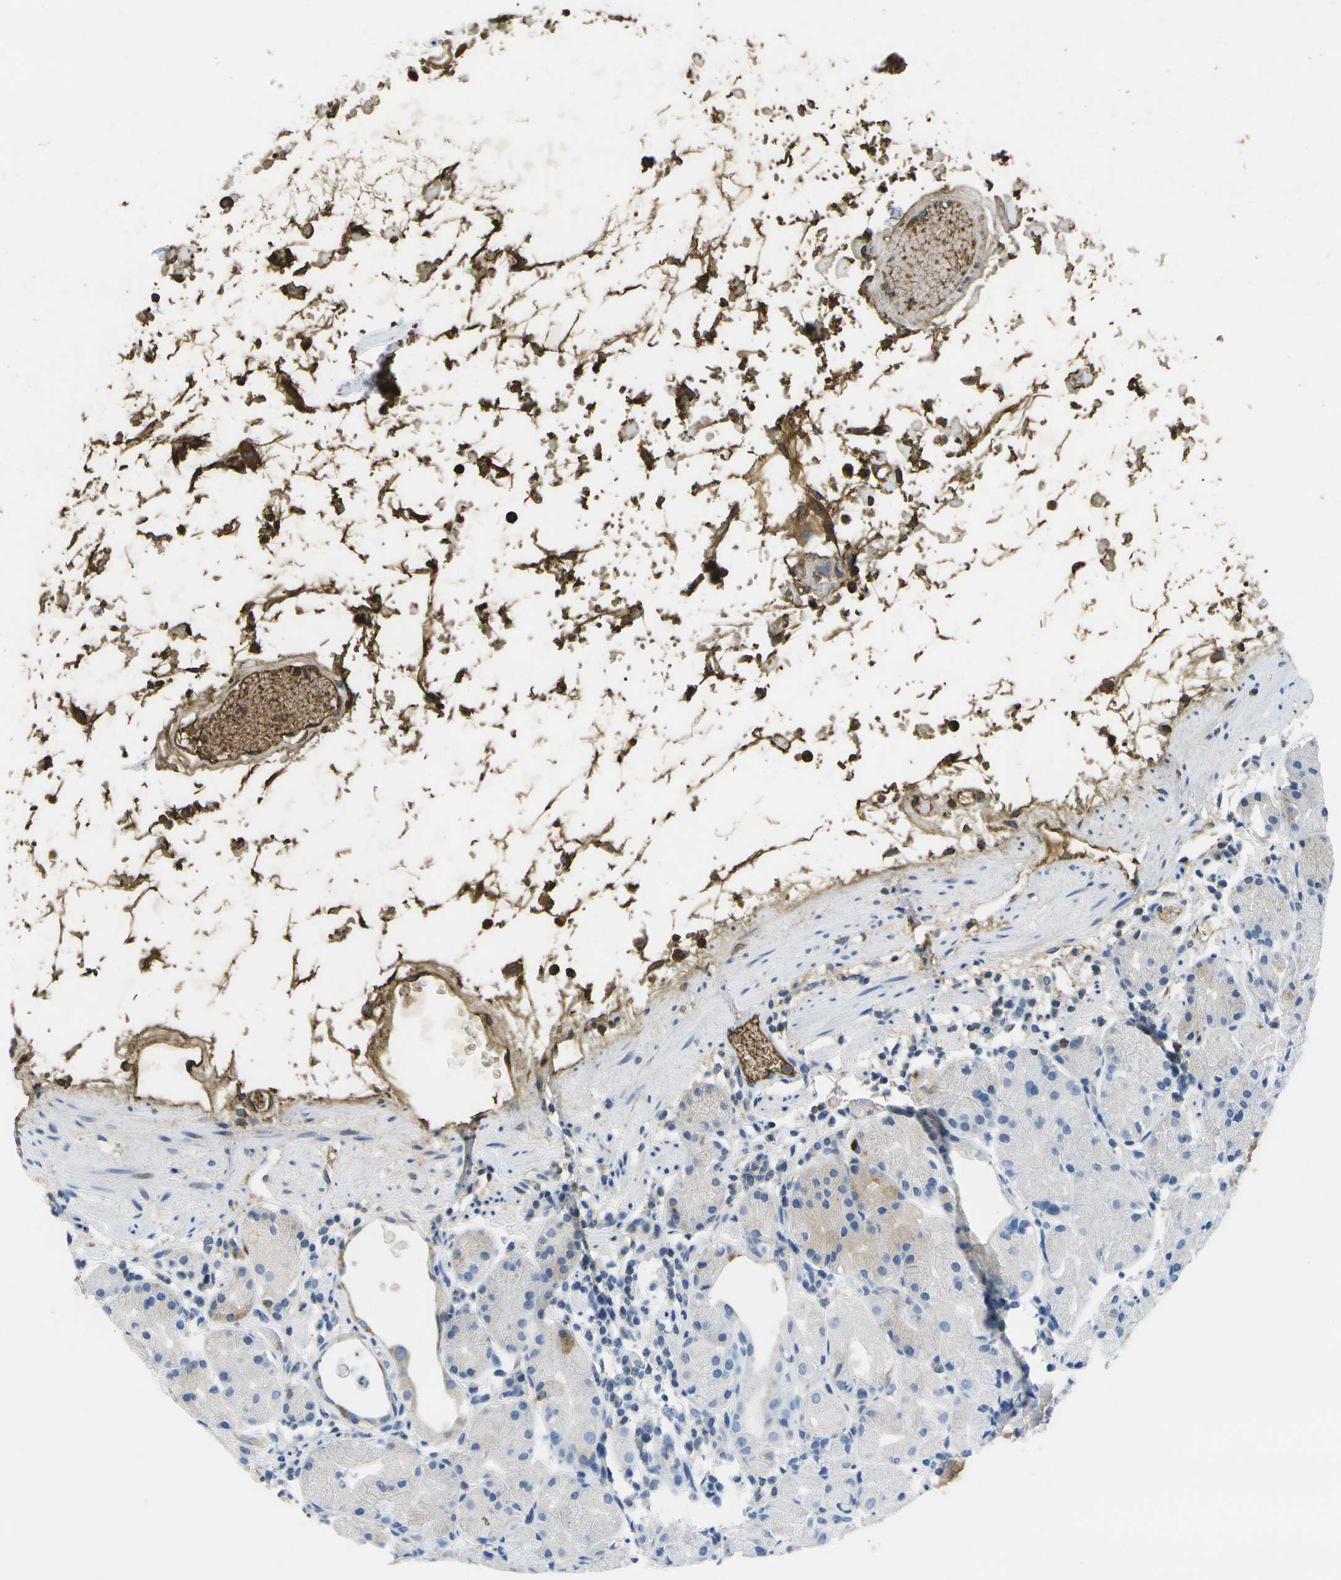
{"staining": {"intensity": "weak", "quantity": "<25%", "location": "cytoplasmic/membranous"}, "tissue": "stomach", "cell_type": "Glandular cells", "image_type": "normal", "snomed": [{"axis": "morphology", "description": "Normal tissue, NOS"}, {"axis": "topography", "description": "Stomach"}, {"axis": "topography", "description": "Stomach, lower"}], "caption": "High power microscopy histopathology image of an immunohistochemistry photomicrograph of normal stomach, revealing no significant expression in glandular cells. The staining was performed using DAB (3,3'-diaminobenzidine) to visualize the protein expression in brown, while the nuclei were stained in blue with hematoxylin (Magnification: 20x).", "gene": "SERPINA1", "patient": {"sex": "female", "age": 75}}